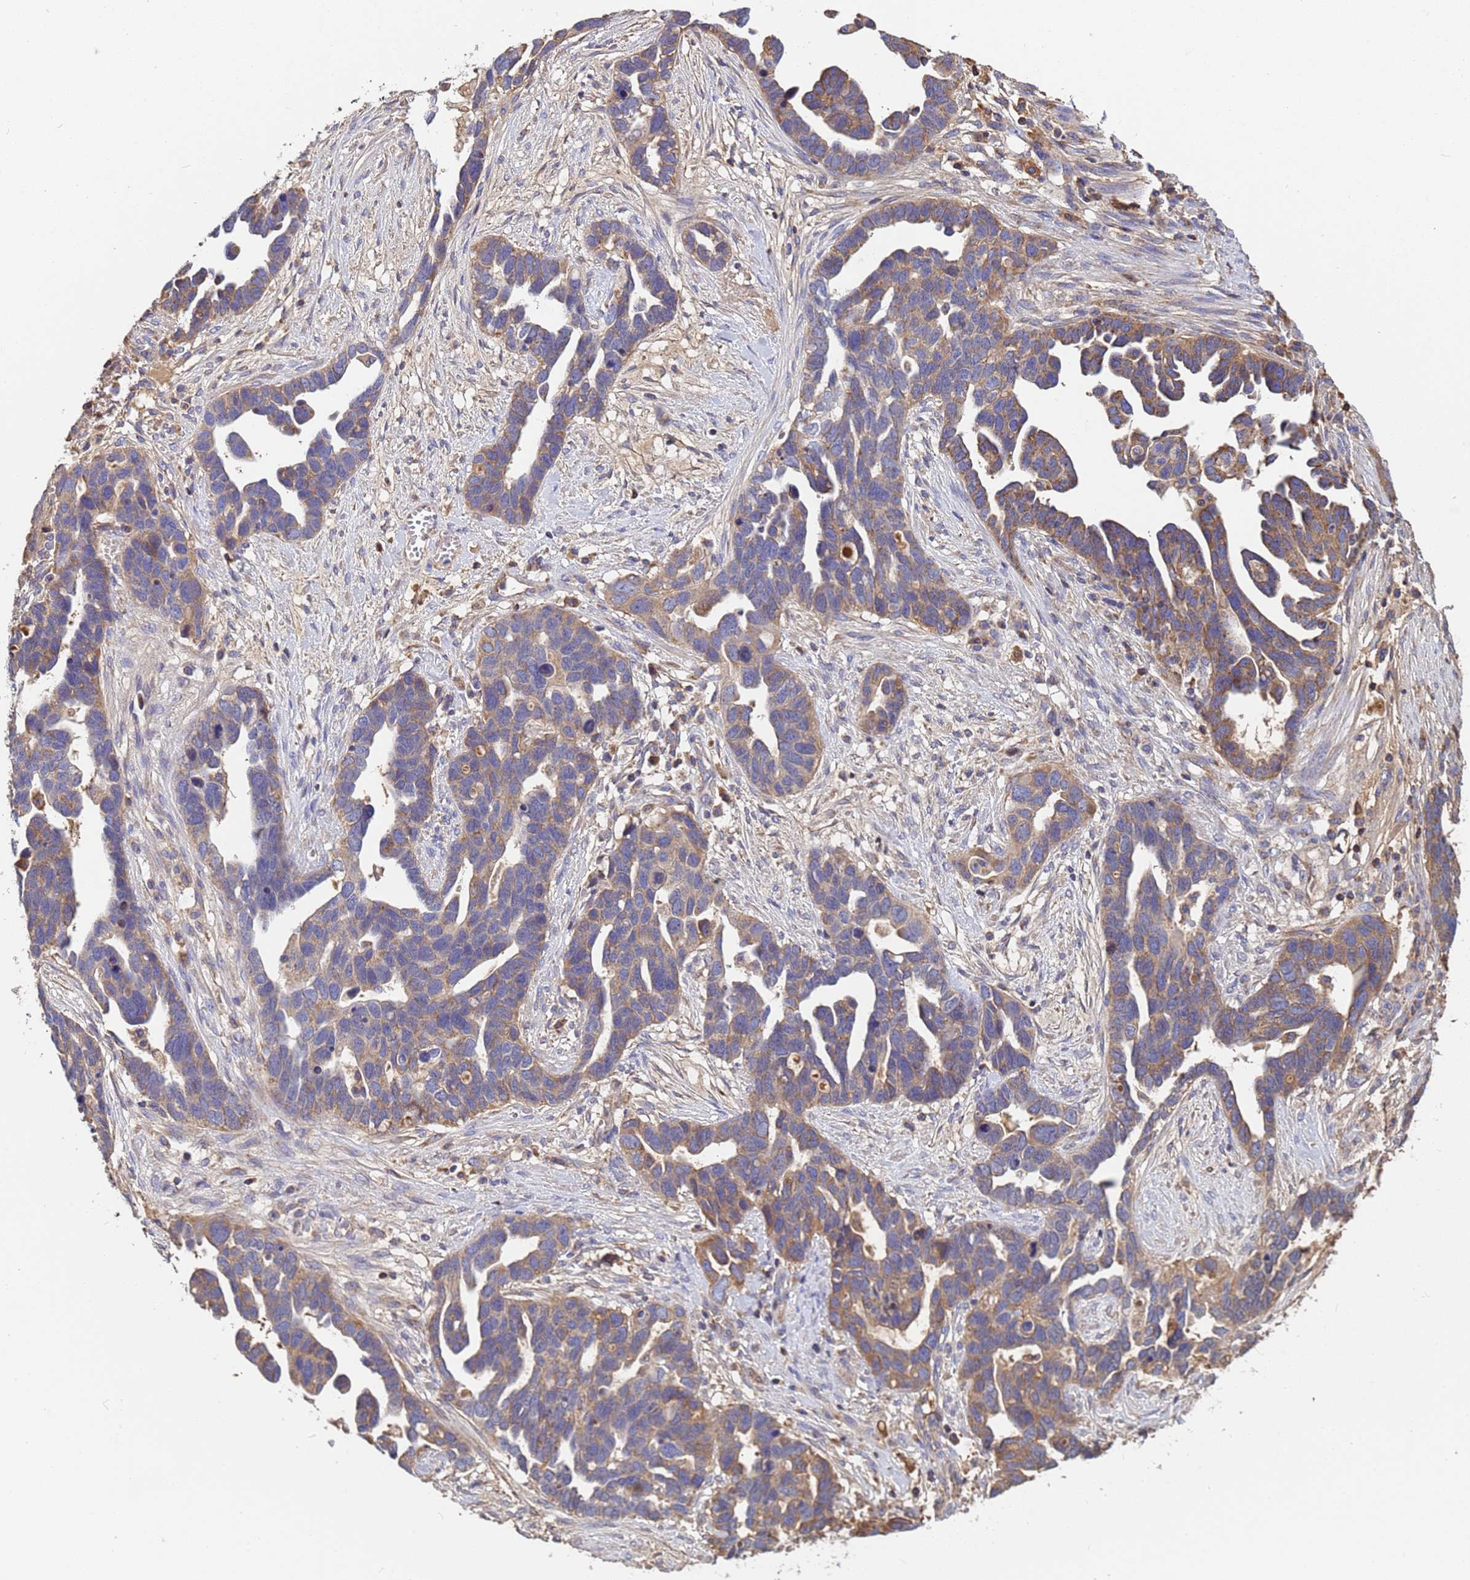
{"staining": {"intensity": "moderate", "quantity": ">75%", "location": "cytoplasmic/membranous"}, "tissue": "ovarian cancer", "cell_type": "Tumor cells", "image_type": "cancer", "snomed": [{"axis": "morphology", "description": "Cystadenocarcinoma, serous, NOS"}, {"axis": "topography", "description": "Ovary"}], "caption": "Moderate cytoplasmic/membranous positivity for a protein is identified in about >75% of tumor cells of serous cystadenocarcinoma (ovarian) using immunohistochemistry (IHC).", "gene": "GLUD1", "patient": {"sex": "female", "age": 54}}